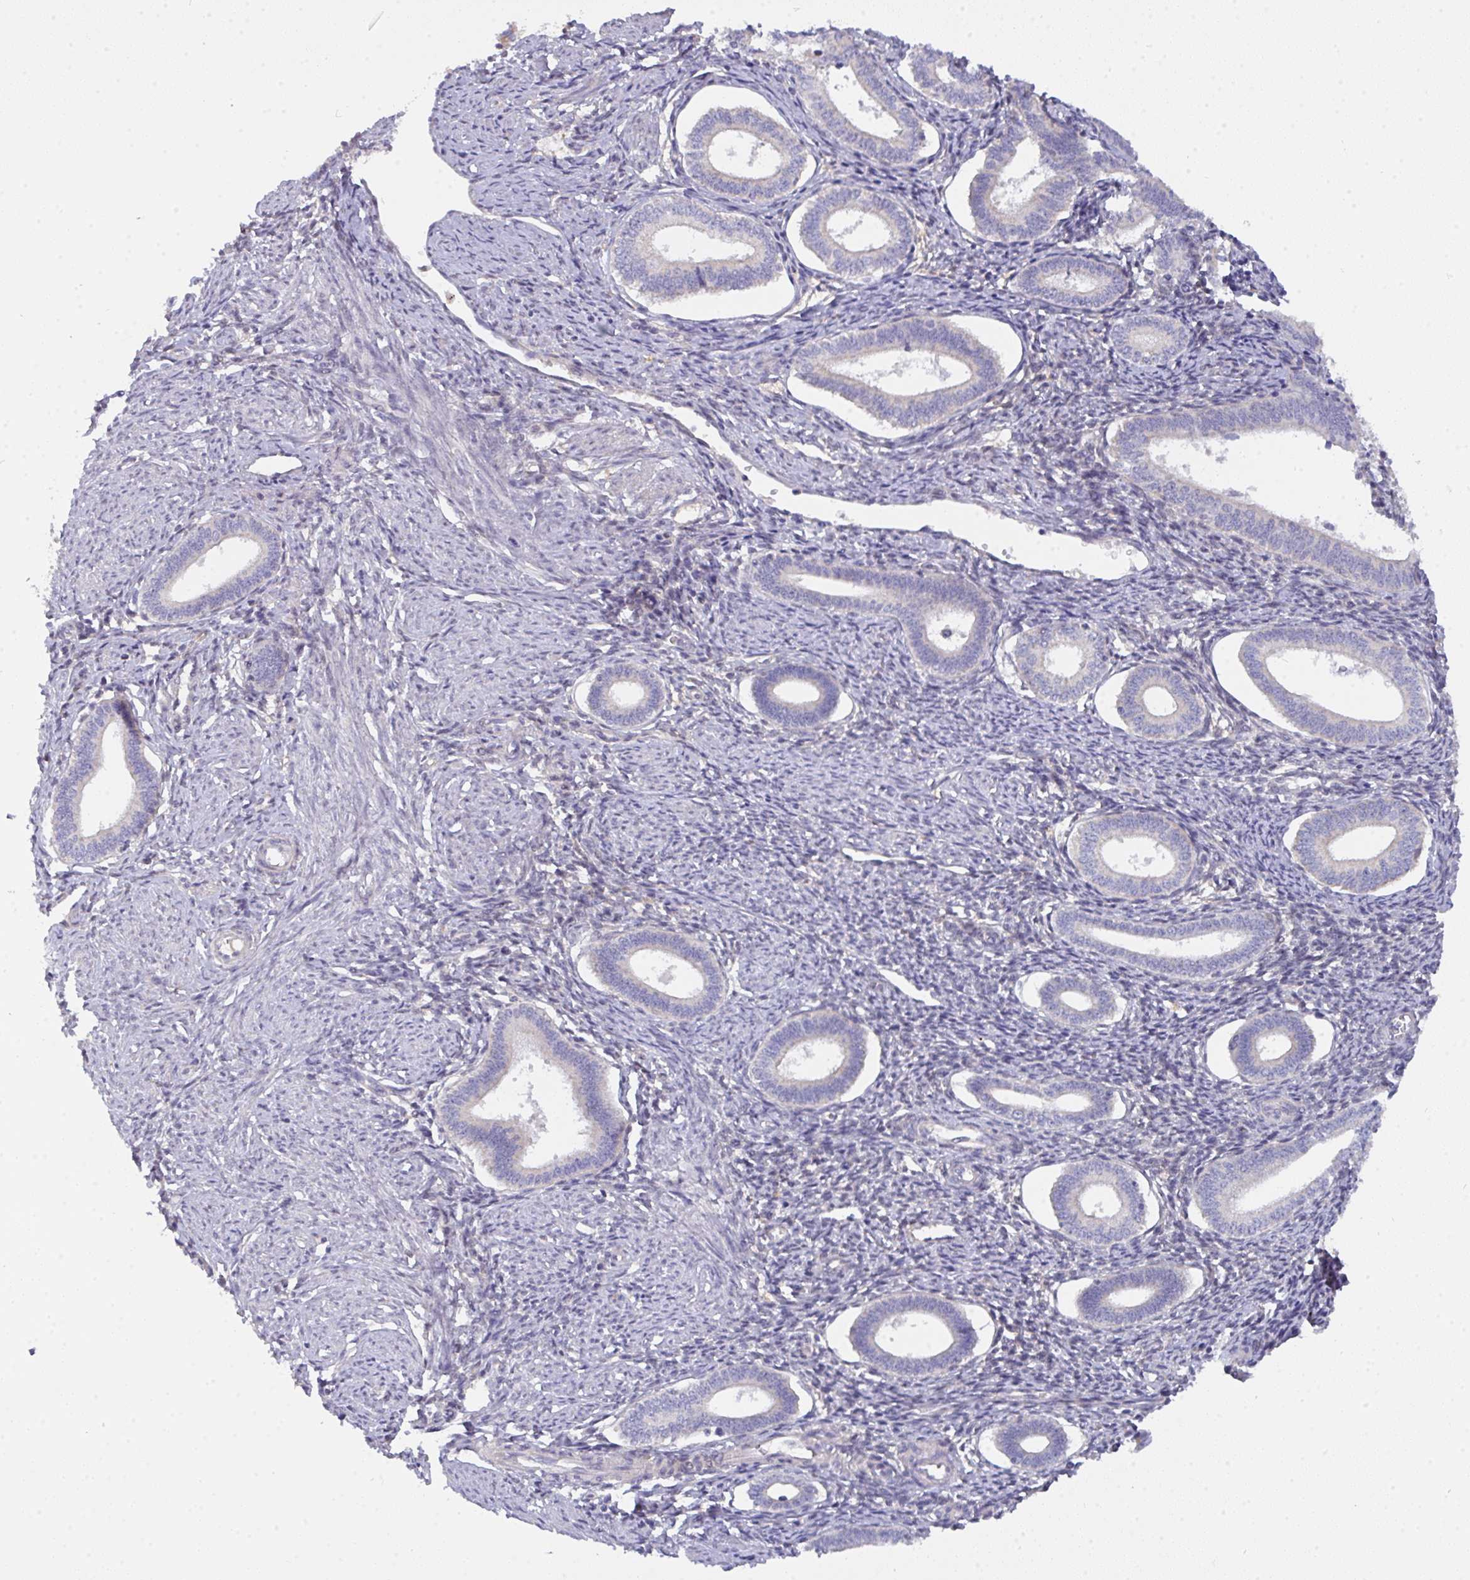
{"staining": {"intensity": "weak", "quantity": "<25%", "location": "cytoplasmic/membranous"}, "tissue": "endometrium", "cell_type": "Cells in endometrial stroma", "image_type": "normal", "snomed": [{"axis": "morphology", "description": "Normal tissue, NOS"}, {"axis": "topography", "description": "Endometrium"}], "caption": "Endometrium was stained to show a protein in brown. There is no significant expression in cells in endometrial stroma. The staining was performed using DAB to visualize the protein expression in brown, while the nuclei were stained in blue with hematoxylin (Magnification: 20x).", "gene": "L3HYPDH", "patient": {"sex": "female", "age": 41}}